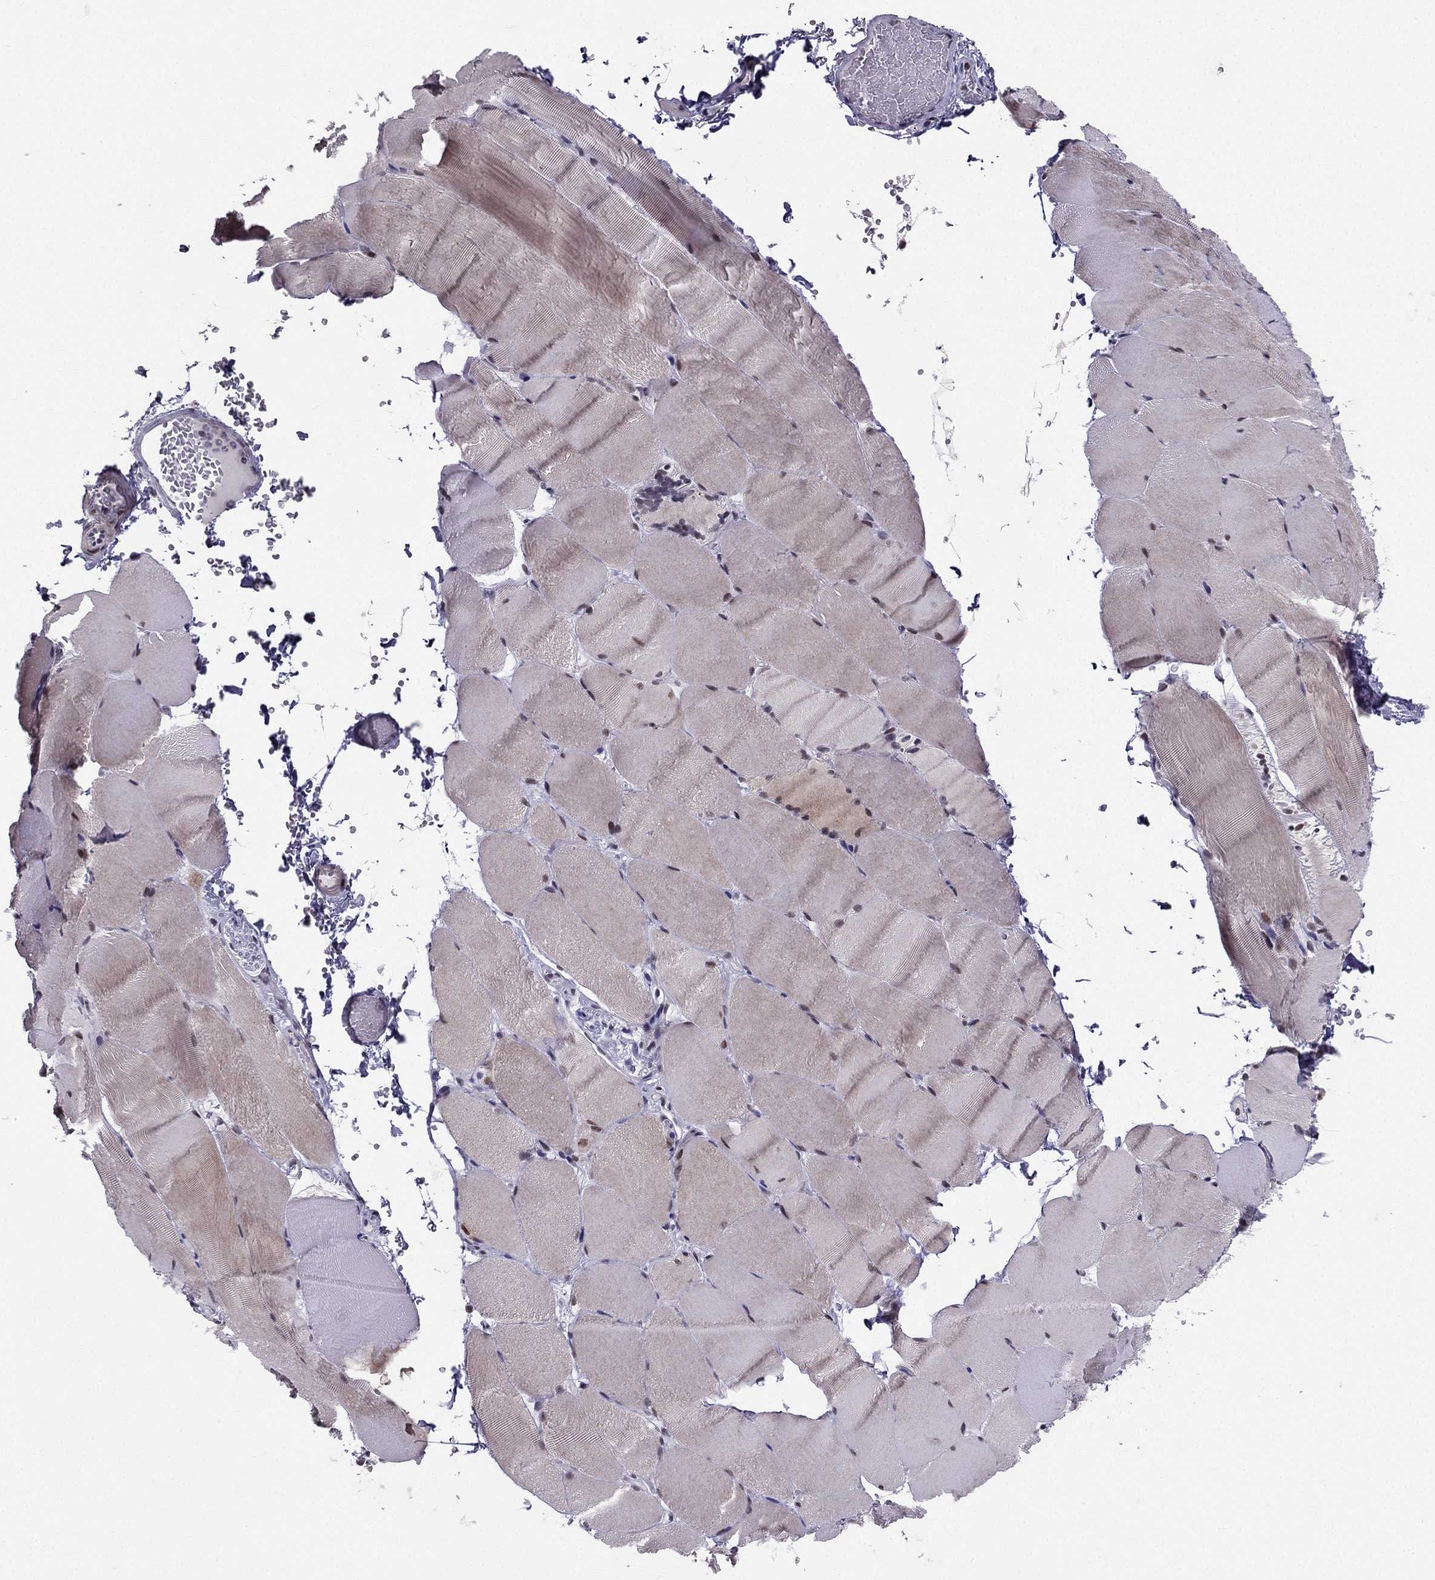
{"staining": {"intensity": "moderate", "quantity": "<25%", "location": "nuclear"}, "tissue": "skeletal muscle", "cell_type": "Myocytes", "image_type": "normal", "snomed": [{"axis": "morphology", "description": "Normal tissue, NOS"}, {"axis": "topography", "description": "Skeletal muscle"}], "caption": "Moderate nuclear staining for a protein is present in approximately <25% of myocytes of benign skeletal muscle using IHC.", "gene": "RPRD2", "patient": {"sex": "female", "age": 37}}